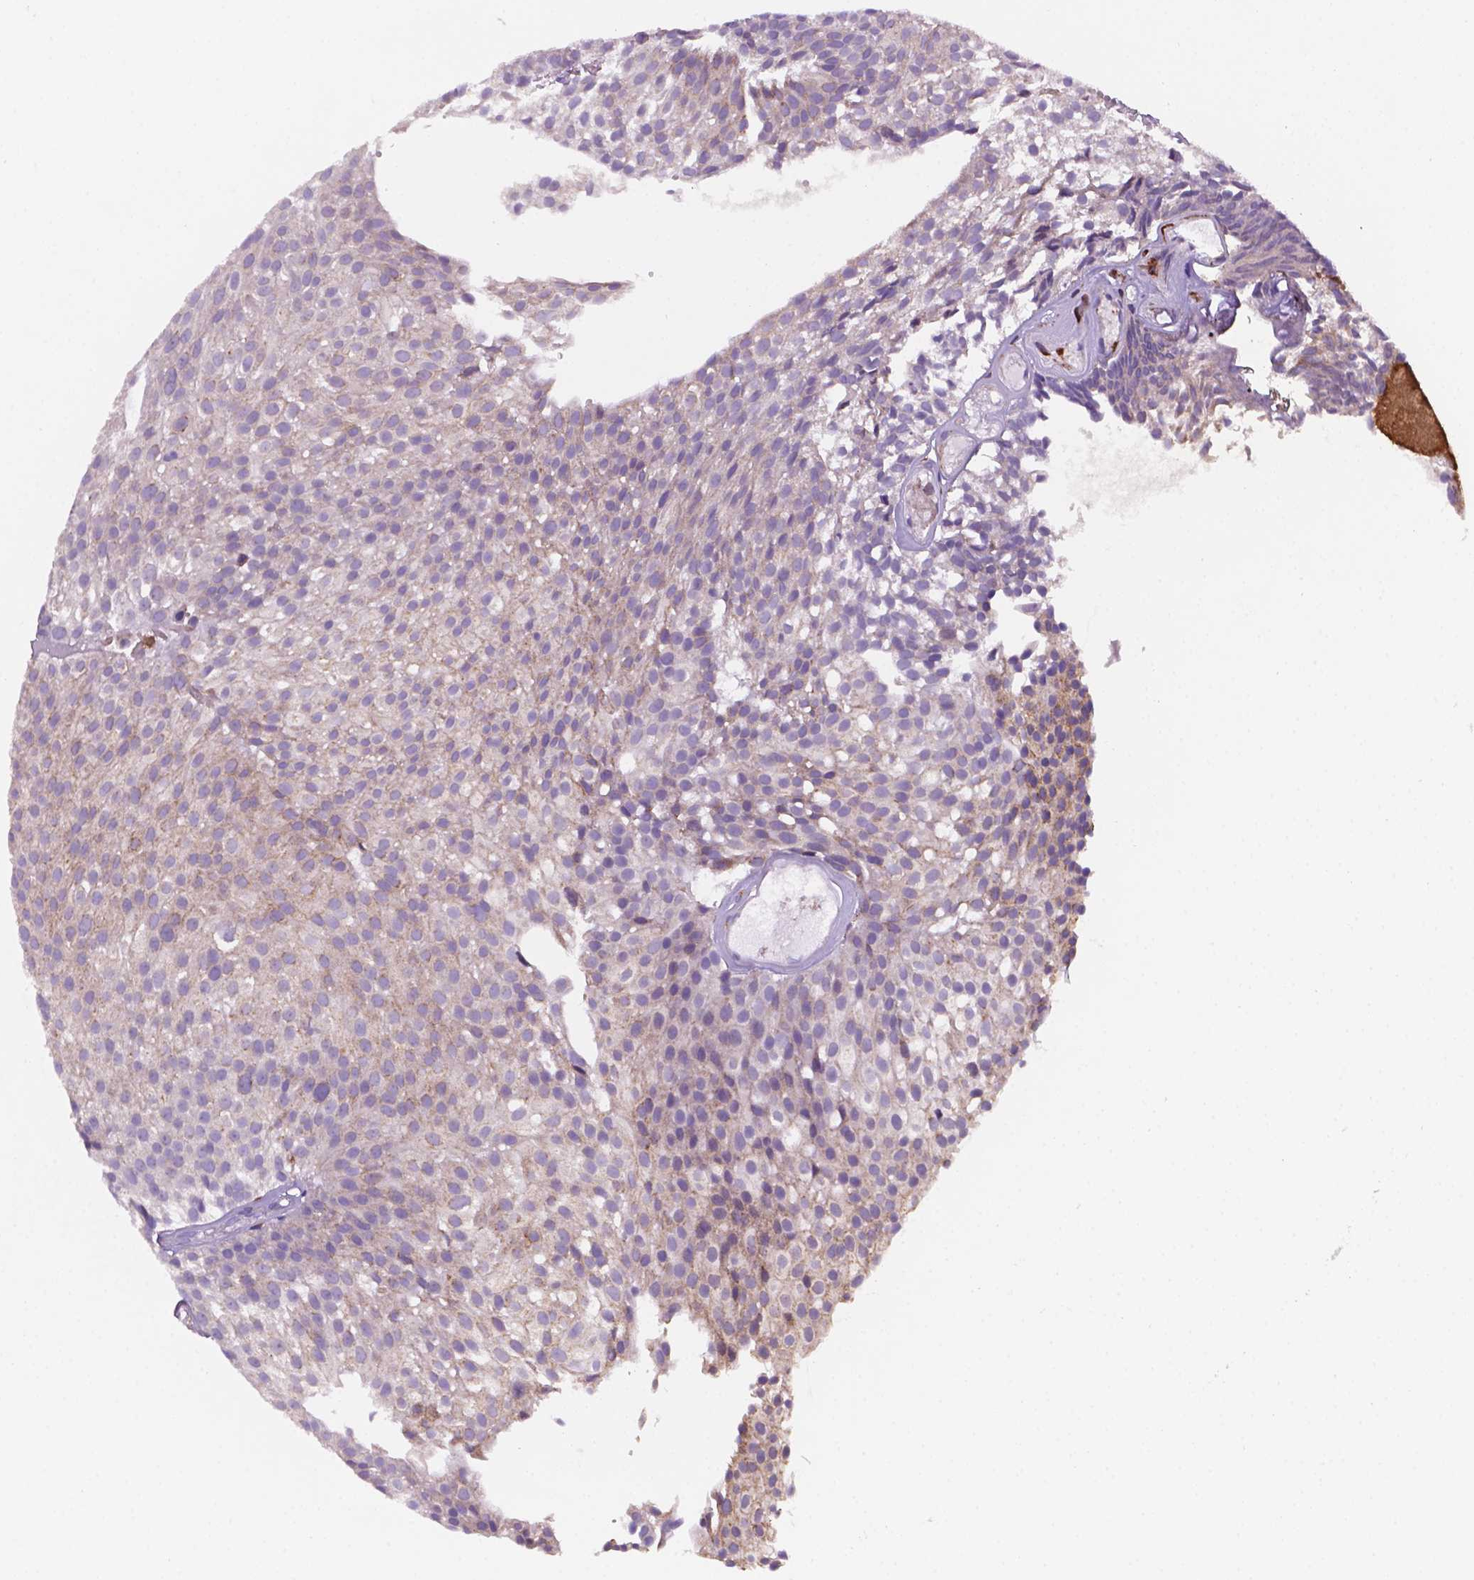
{"staining": {"intensity": "negative", "quantity": "none", "location": "none"}, "tissue": "urothelial cancer", "cell_type": "Tumor cells", "image_type": "cancer", "snomed": [{"axis": "morphology", "description": "Urothelial carcinoma, Low grade"}, {"axis": "topography", "description": "Urinary bladder"}], "caption": "The image reveals no significant staining in tumor cells of low-grade urothelial carcinoma.", "gene": "FNIP1", "patient": {"sex": "male", "age": 63}}